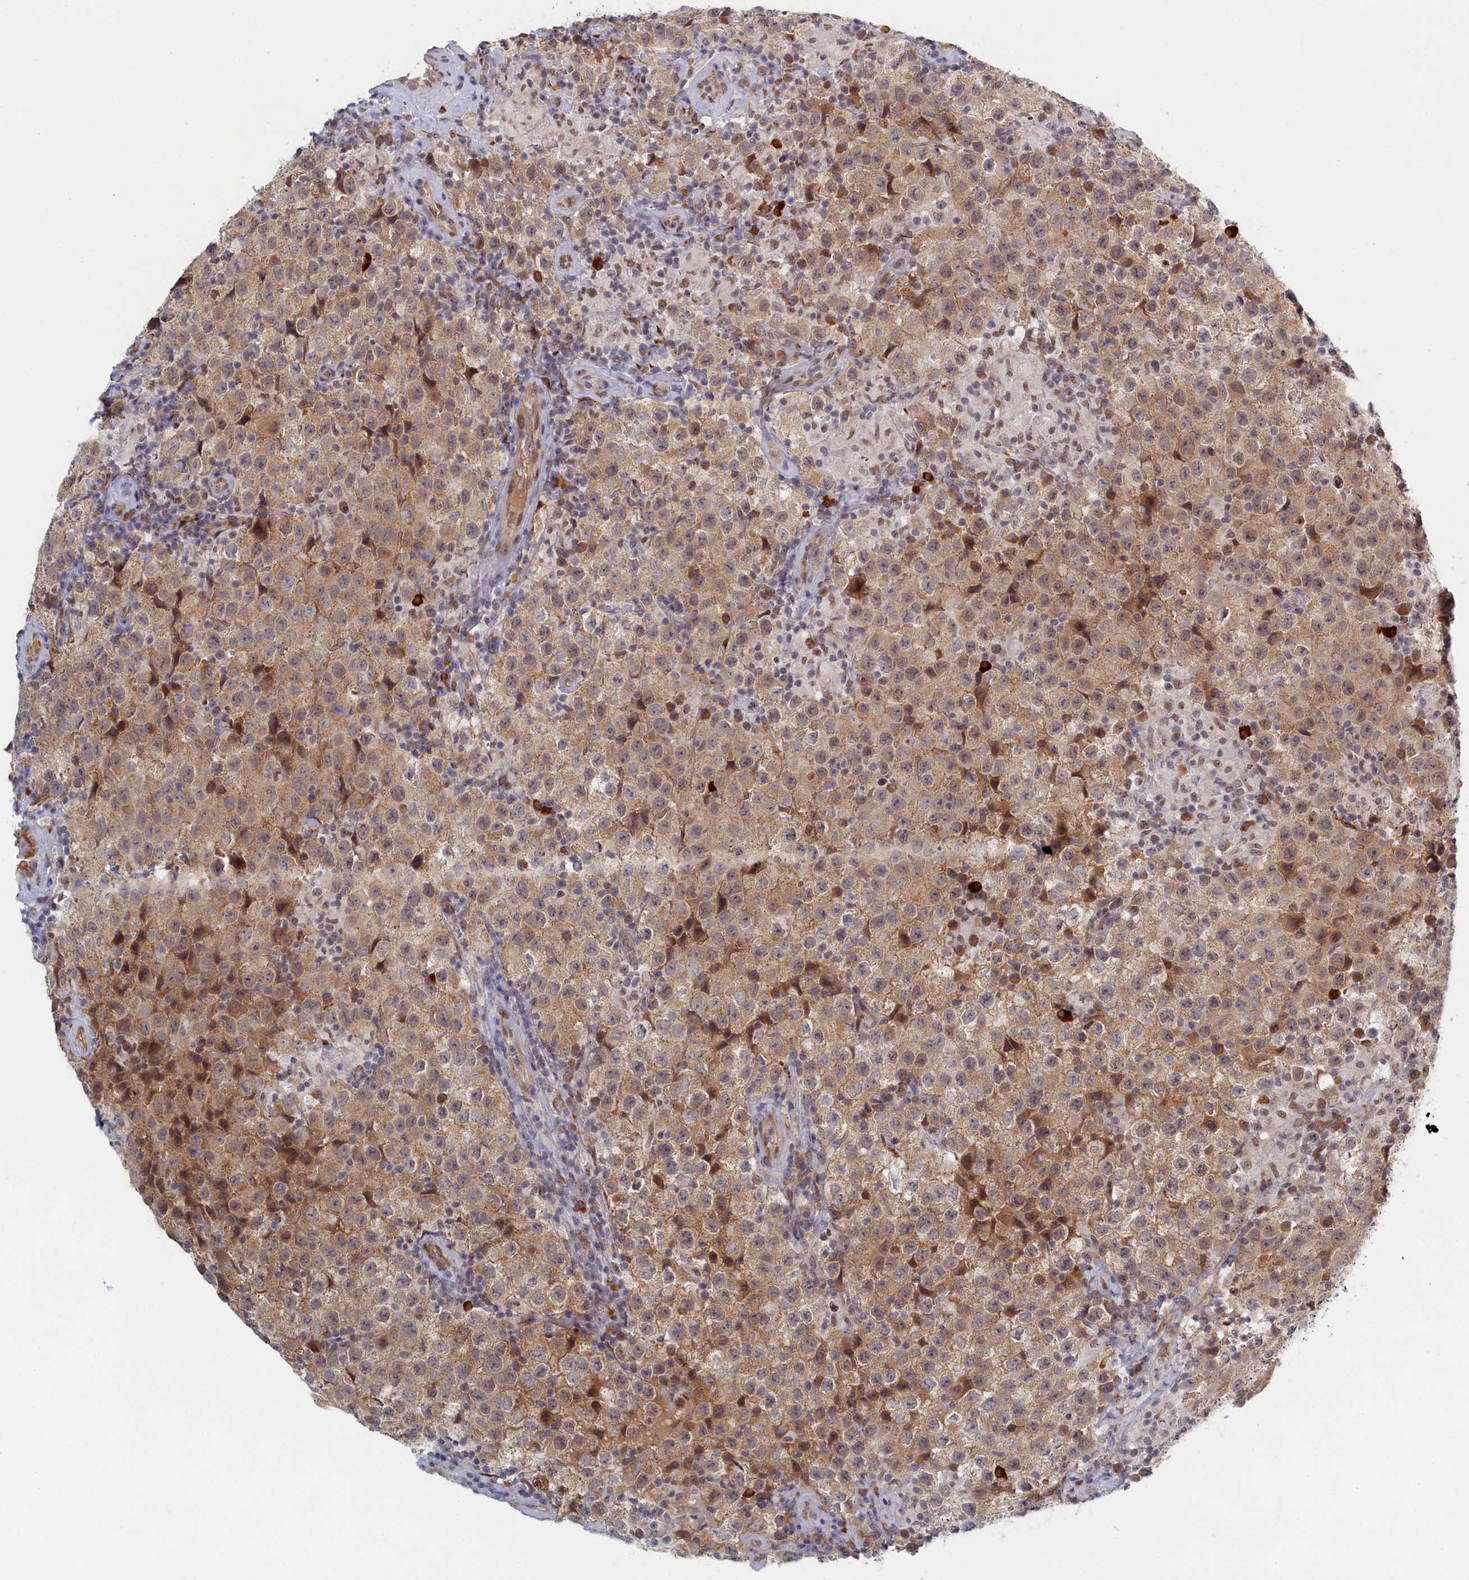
{"staining": {"intensity": "moderate", "quantity": "25%-75%", "location": "cytoplasmic/membranous,nuclear"}, "tissue": "testis cancer", "cell_type": "Tumor cells", "image_type": "cancer", "snomed": [{"axis": "morphology", "description": "Seminoma, NOS"}, {"axis": "morphology", "description": "Carcinoma, Embryonal, NOS"}, {"axis": "topography", "description": "Testis"}], "caption": "High-power microscopy captured an immunohistochemistry histopathology image of testis cancer (seminoma), revealing moderate cytoplasmic/membranous and nuclear expression in approximately 25%-75% of tumor cells.", "gene": "DNAJC17", "patient": {"sex": "male", "age": 41}}